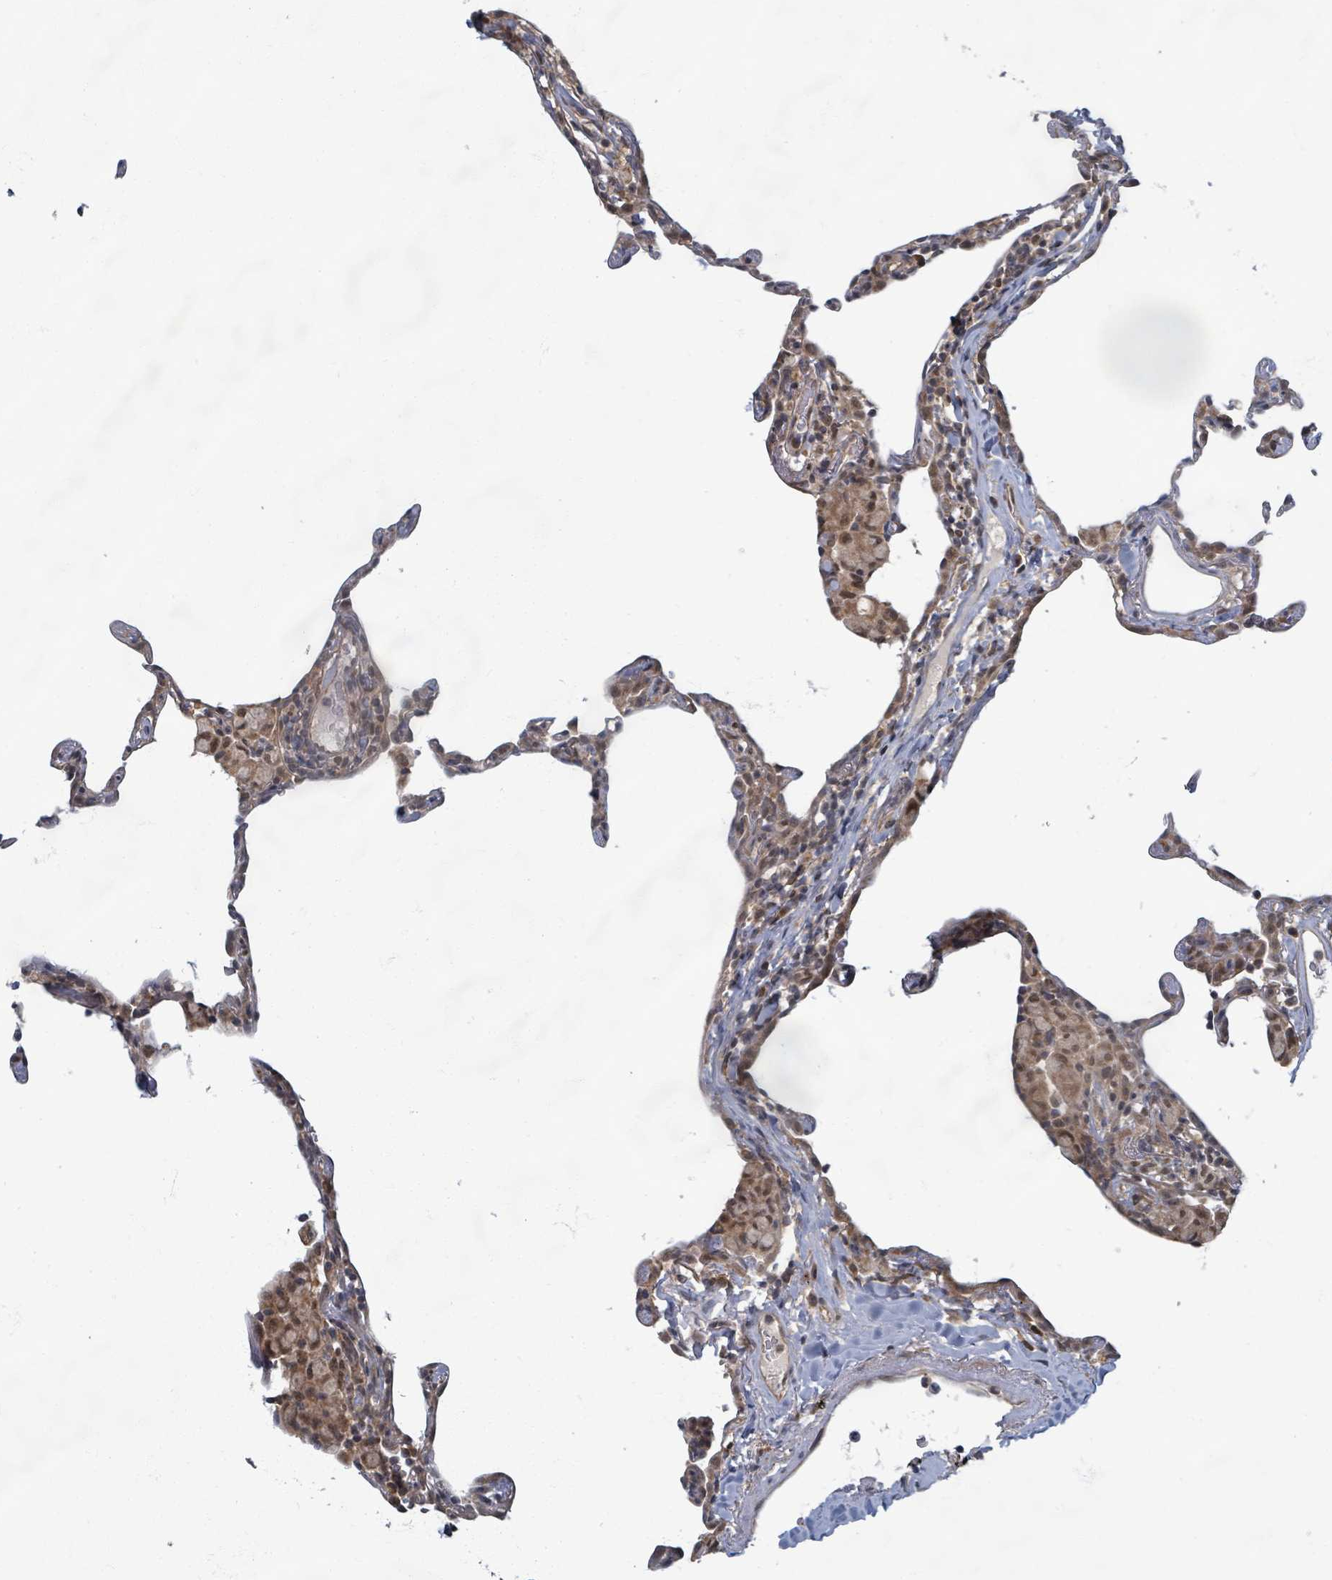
{"staining": {"intensity": "weak", "quantity": "<25%", "location": "cytoplasmic/membranous,nuclear"}, "tissue": "lung", "cell_type": "Alveolar cells", "image_type": "normal", "snomed": [{"axis": "morphology", "description": "Normal tissue, NOS"}, {"axis": "topography", "description": "Lung"}], "caption": "Image shows no protein staining in alveolar cells of benign lung.", "gene": "INTS15", "patient": {"sex": "female", "age": 57}}